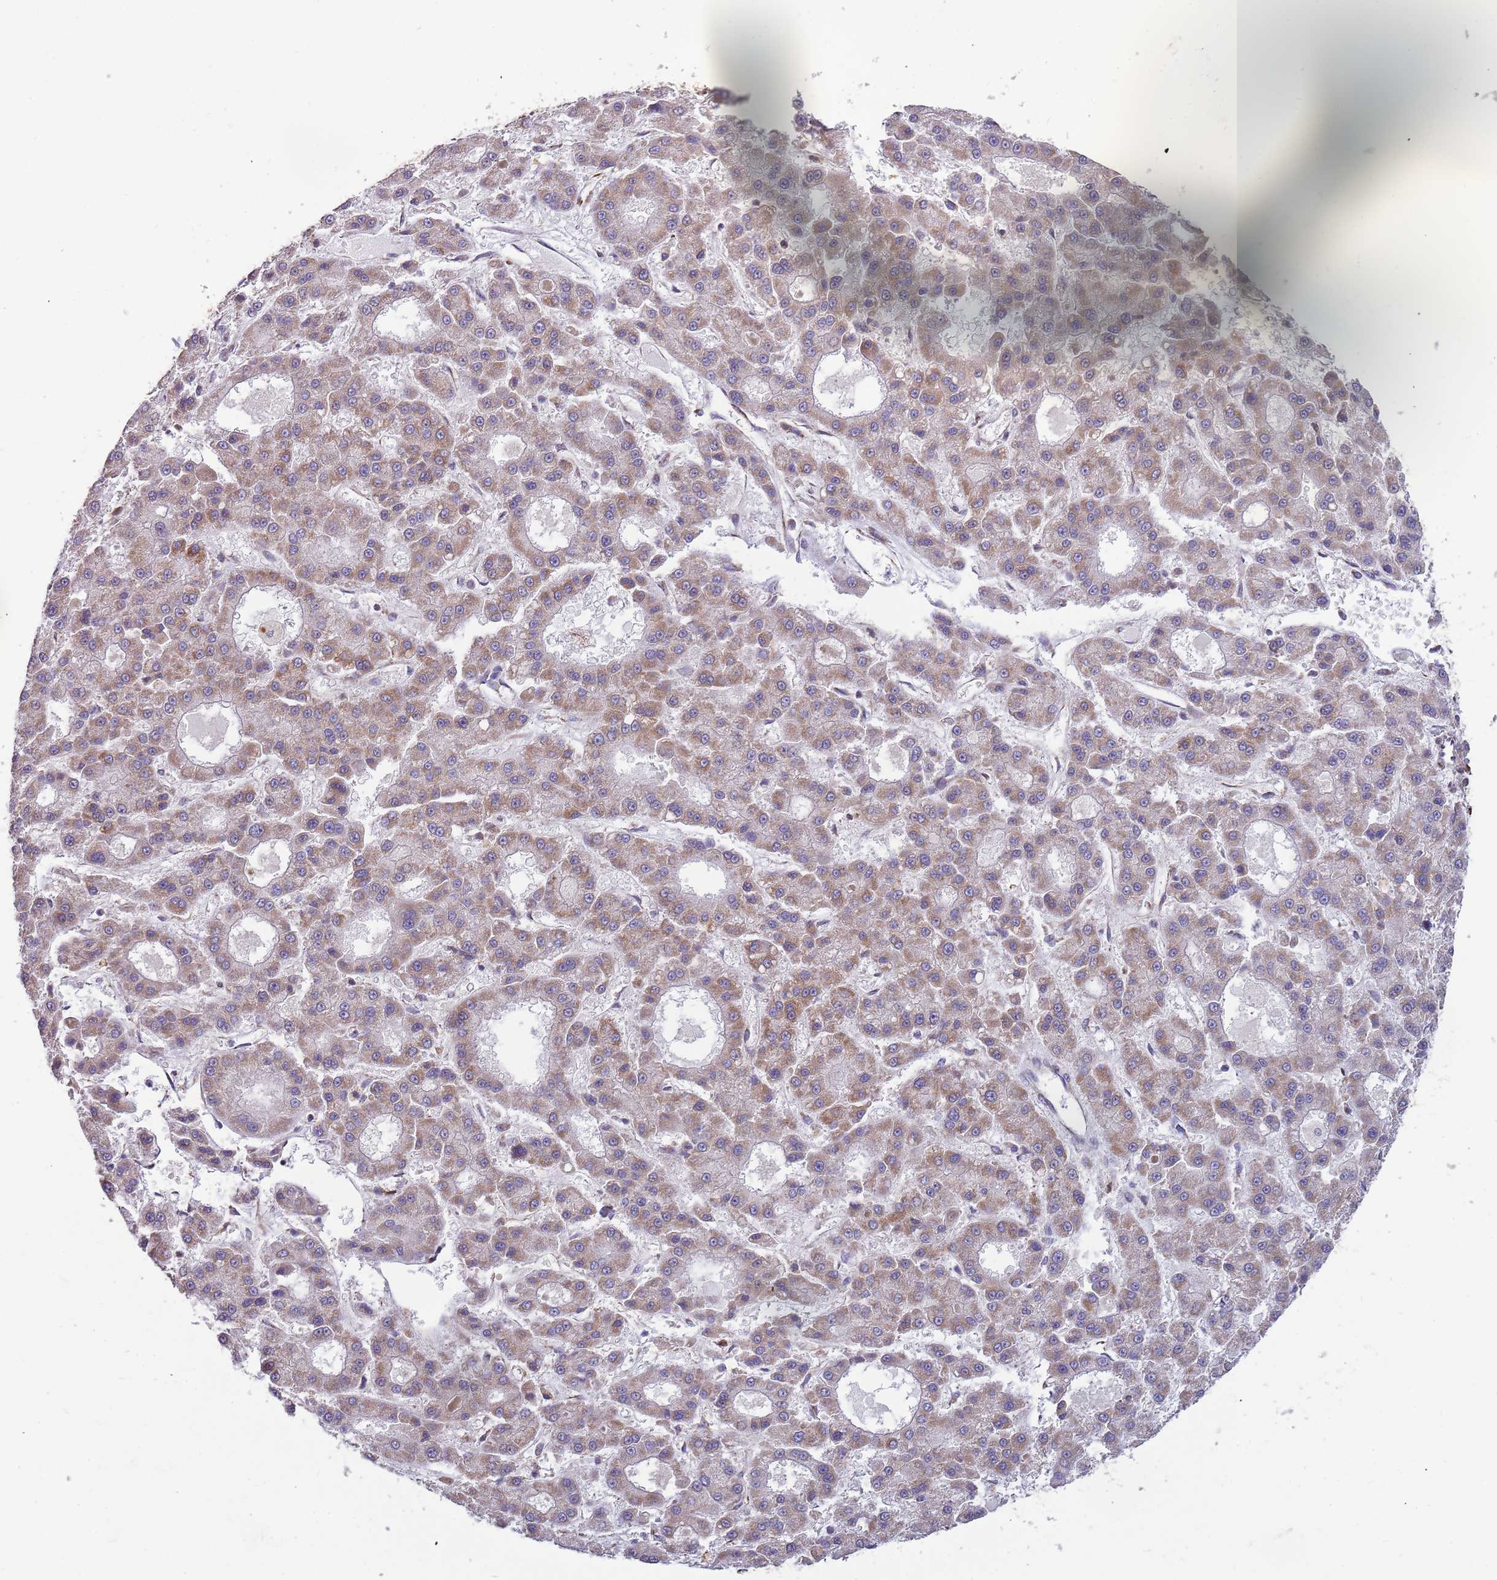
{"staining": {"intensity": "moderate", "quantity": ">75%", "location": "cytoplasmic/membranous"}, "tissue": "liver cancer", "cell_type": "Tumor cells", "image_type": "cancer", "snomed": [{"axis": "morphology", "description": "Carcinoma, Hepatocellular, NOS"}, {"axis": "topography", "description": "Liver"}], "caption": "DAB immunohistochemical staining of human liver cancer (hepatocellular carcinoma) displays moderate cytoplasmic/membranous protein positivity in about >75% of tumor cells.", "gene": "VPS16", "patient": {"sex": "male", "age": 70}}